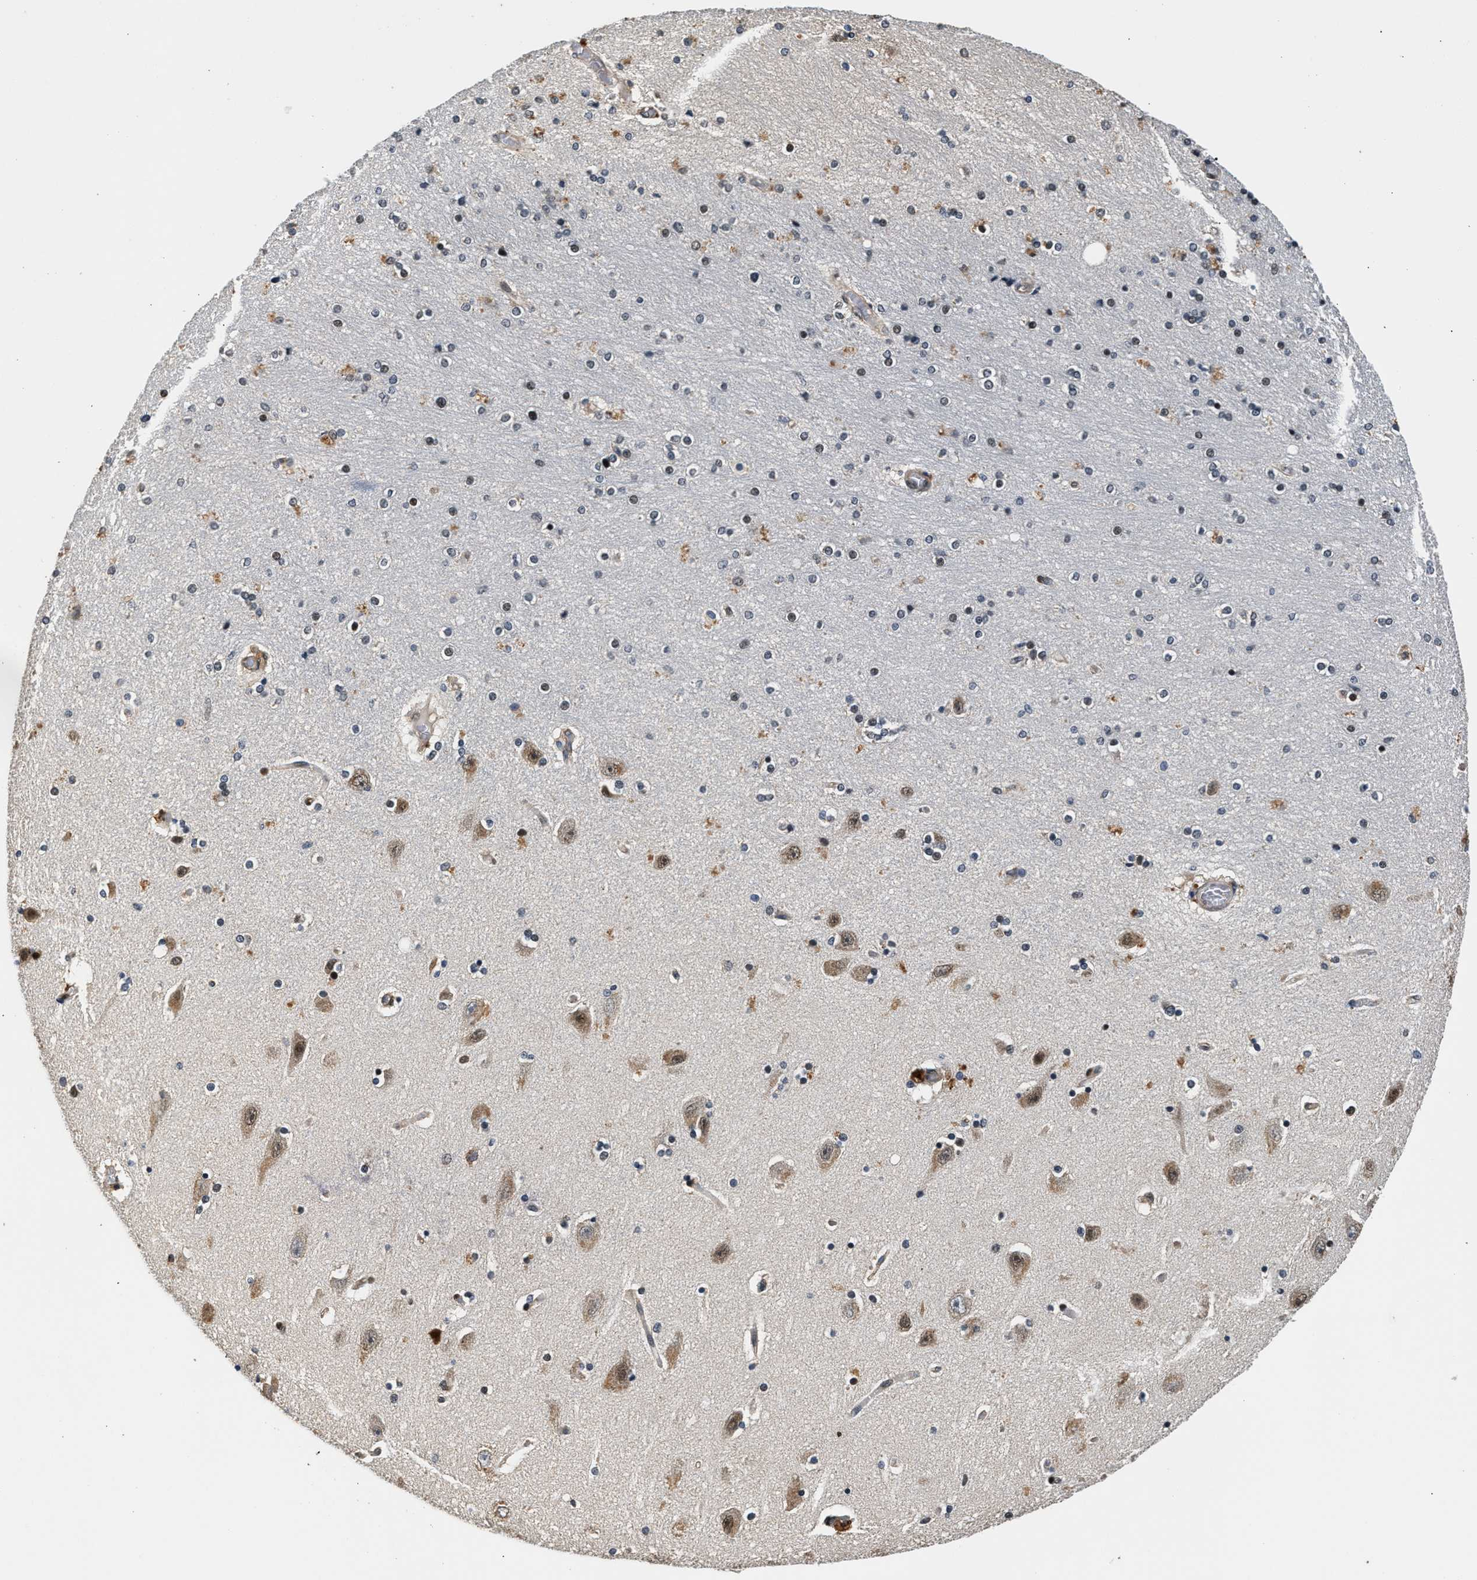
{"staining": {"intensity": "moderate", "quantity": "25%-75%", "location": "nuclear"}, "tissue": "hippocampus", "cell_type": "Glial cells", "image_type": "normal", "snomed": [{"axis": "morphology", "description": "Normal tissue, NOS"}, {"axis": "topography", "description": "Hippocampus"}], "caption": "DAB (3,3'-diaminobenzidine) immunohistochemical staining of unremarkable human hippocampus displays moderate nuclear protein positivity in approximately 25%-75% of glial cells. The staining was performed using DAB to visualize the protein expression in brown, while the nuclei were stained in blue with hematoxylin (Magnification: 20x).", "gene": "RBM33", "patient": {"sex": "female", "age": 54}}